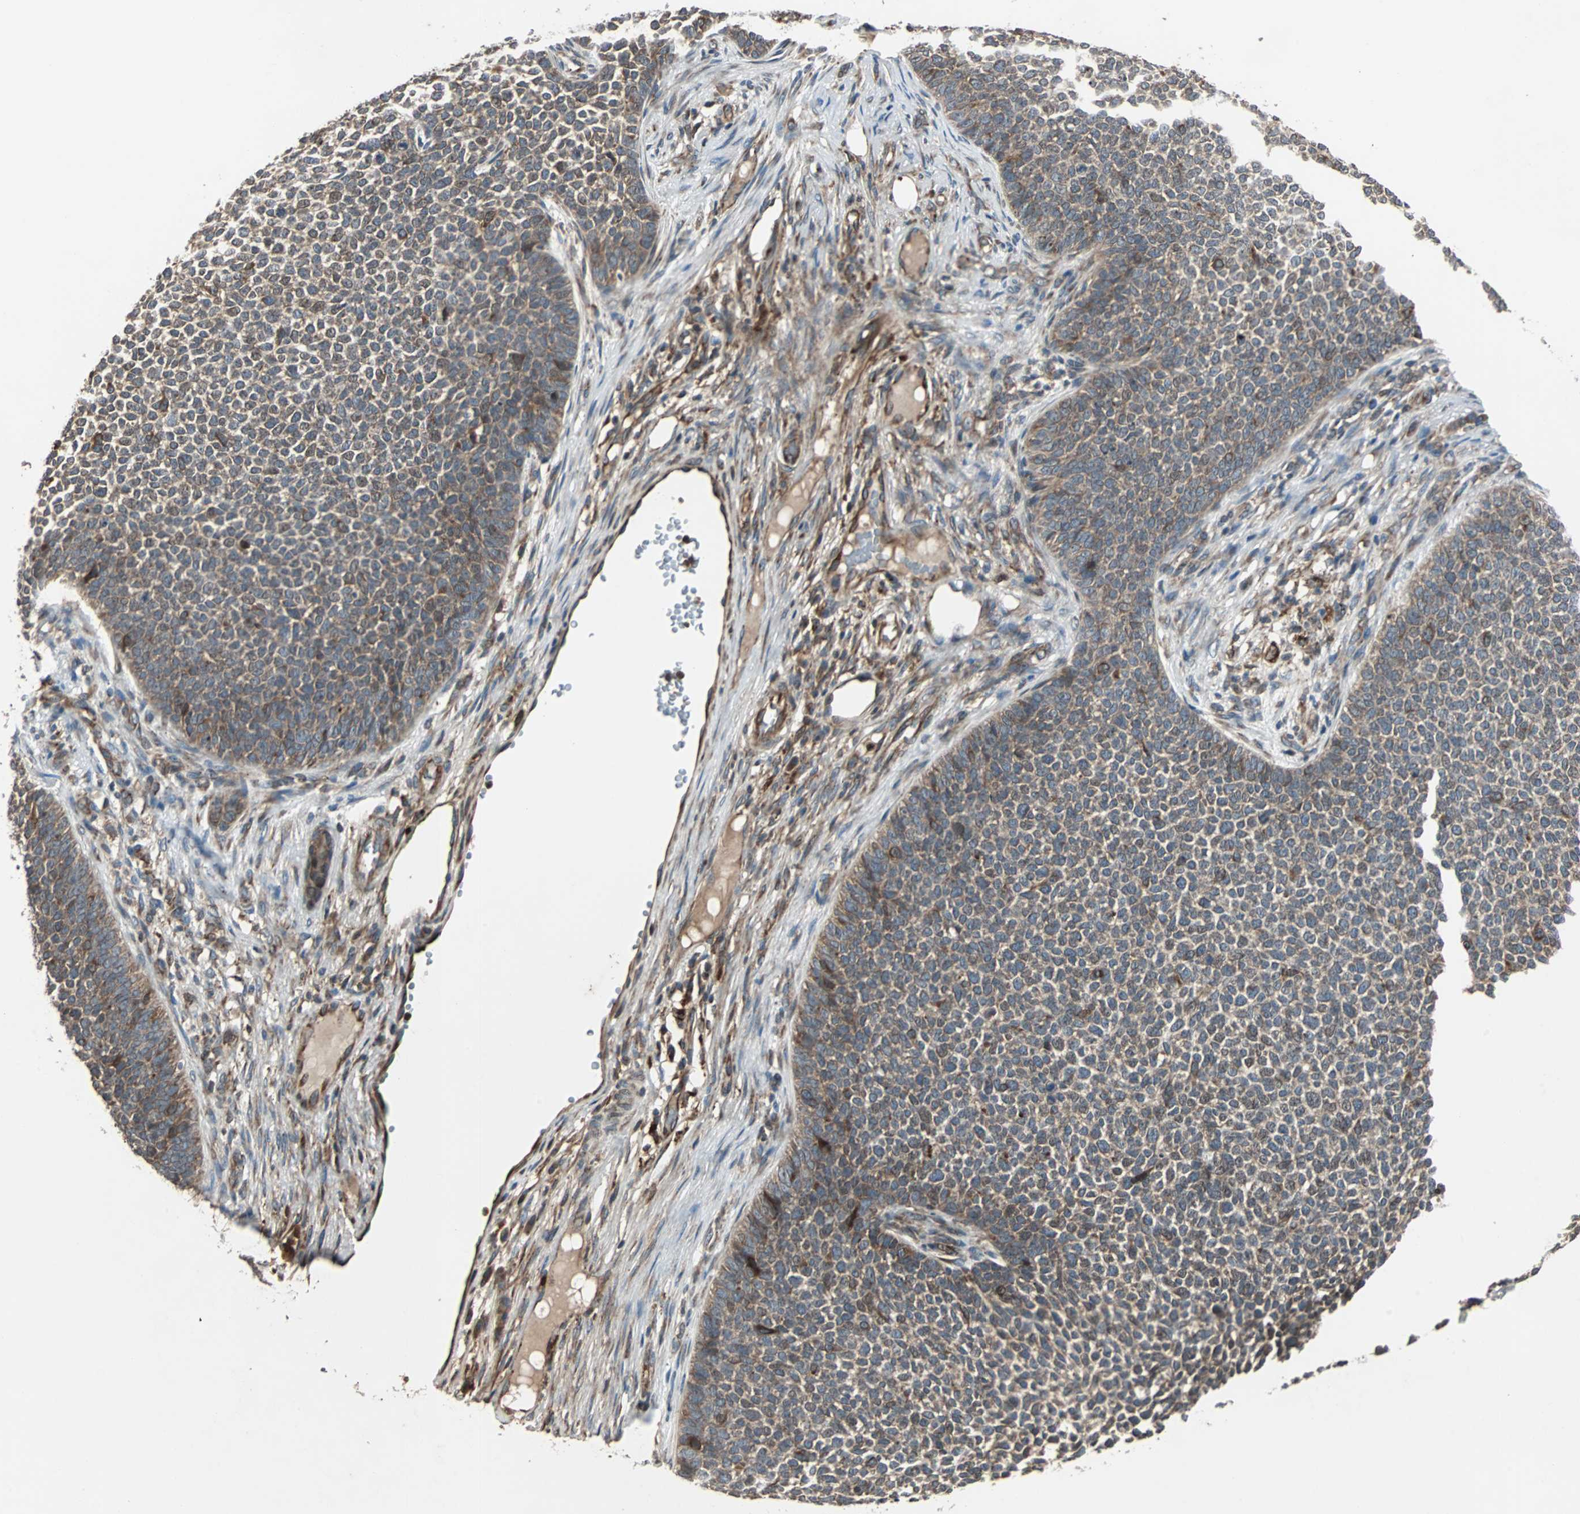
{"staining": {"intensity": "moderate", "quantity": "25%-75%", "location": "cytoplasmic/membranous"}, "tissue": "skin cancer", "cell_type": "Tumor cells", "image_type": "cancer", "snomed": [{"axis": "morphology", "description": "Basal cell carcinoma"}, {"axis": "topography", "description": "Skin"}], "caption": "Tumor cells display medium levels of moderate cytoplasmic/membranous expression in about 25%-75% of cells in human basal cell carcinoma (skin).", "gene": "RAB7A", "patient": {"sex": "female", "age": 84}}